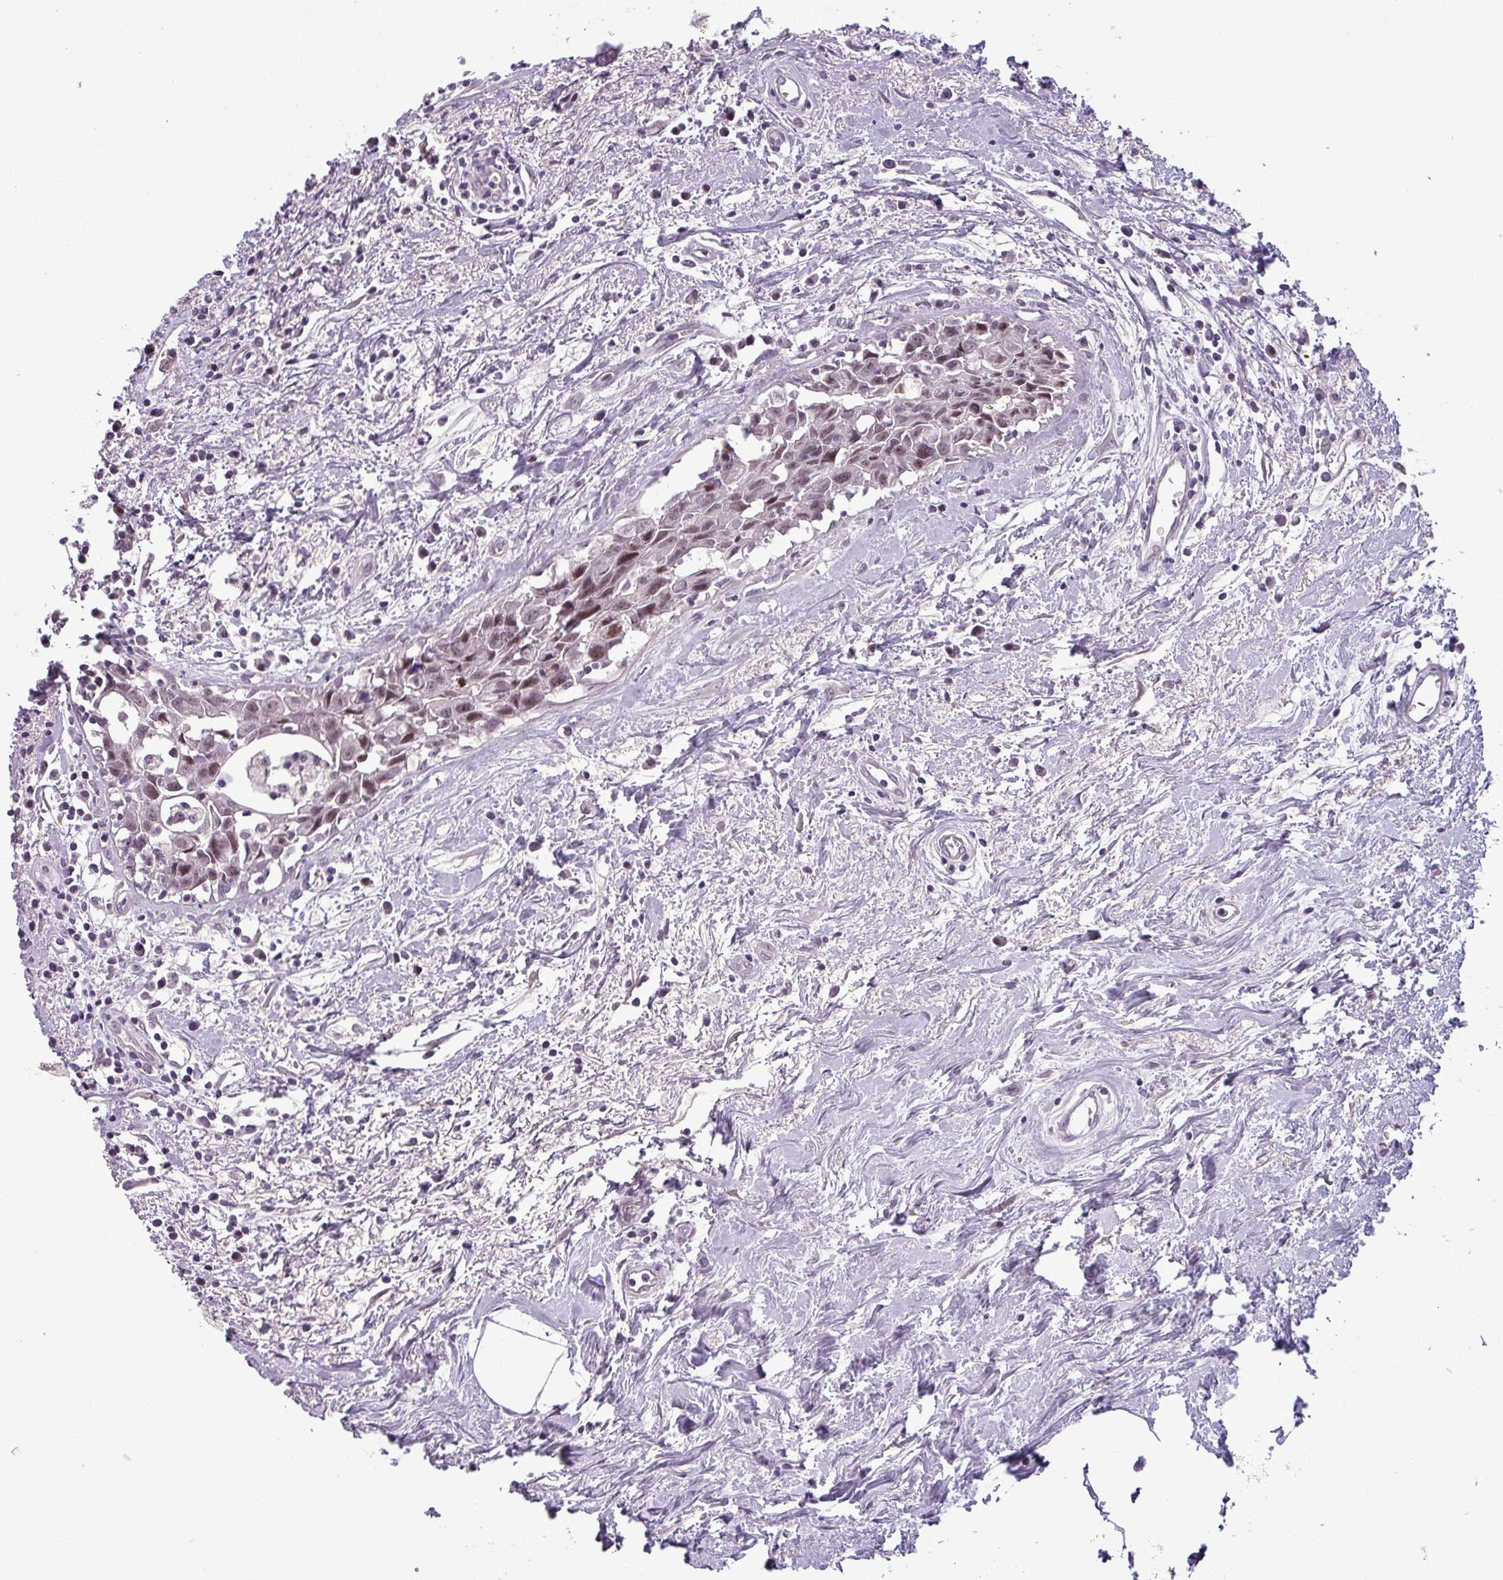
{"staining": {"intensity": "moderate", "quantity": ">75%", "location": "nuclear"}, "tissue": "breast cancer", "cell_type": "Tumor cells", "image_type": "cancer", "snomed": [{"axis": "morphology", "description": "Carcinoma, NOS"}, {"axis": "topography", "description": "Breast"}], "caption": "Carcinoma (breast) stained with a brown dye displays moderate nuclear positive positivity in about >75% of tumor cells.", "gene": "NPFFR1", "patient": {"sex": "female", "age": 60}}